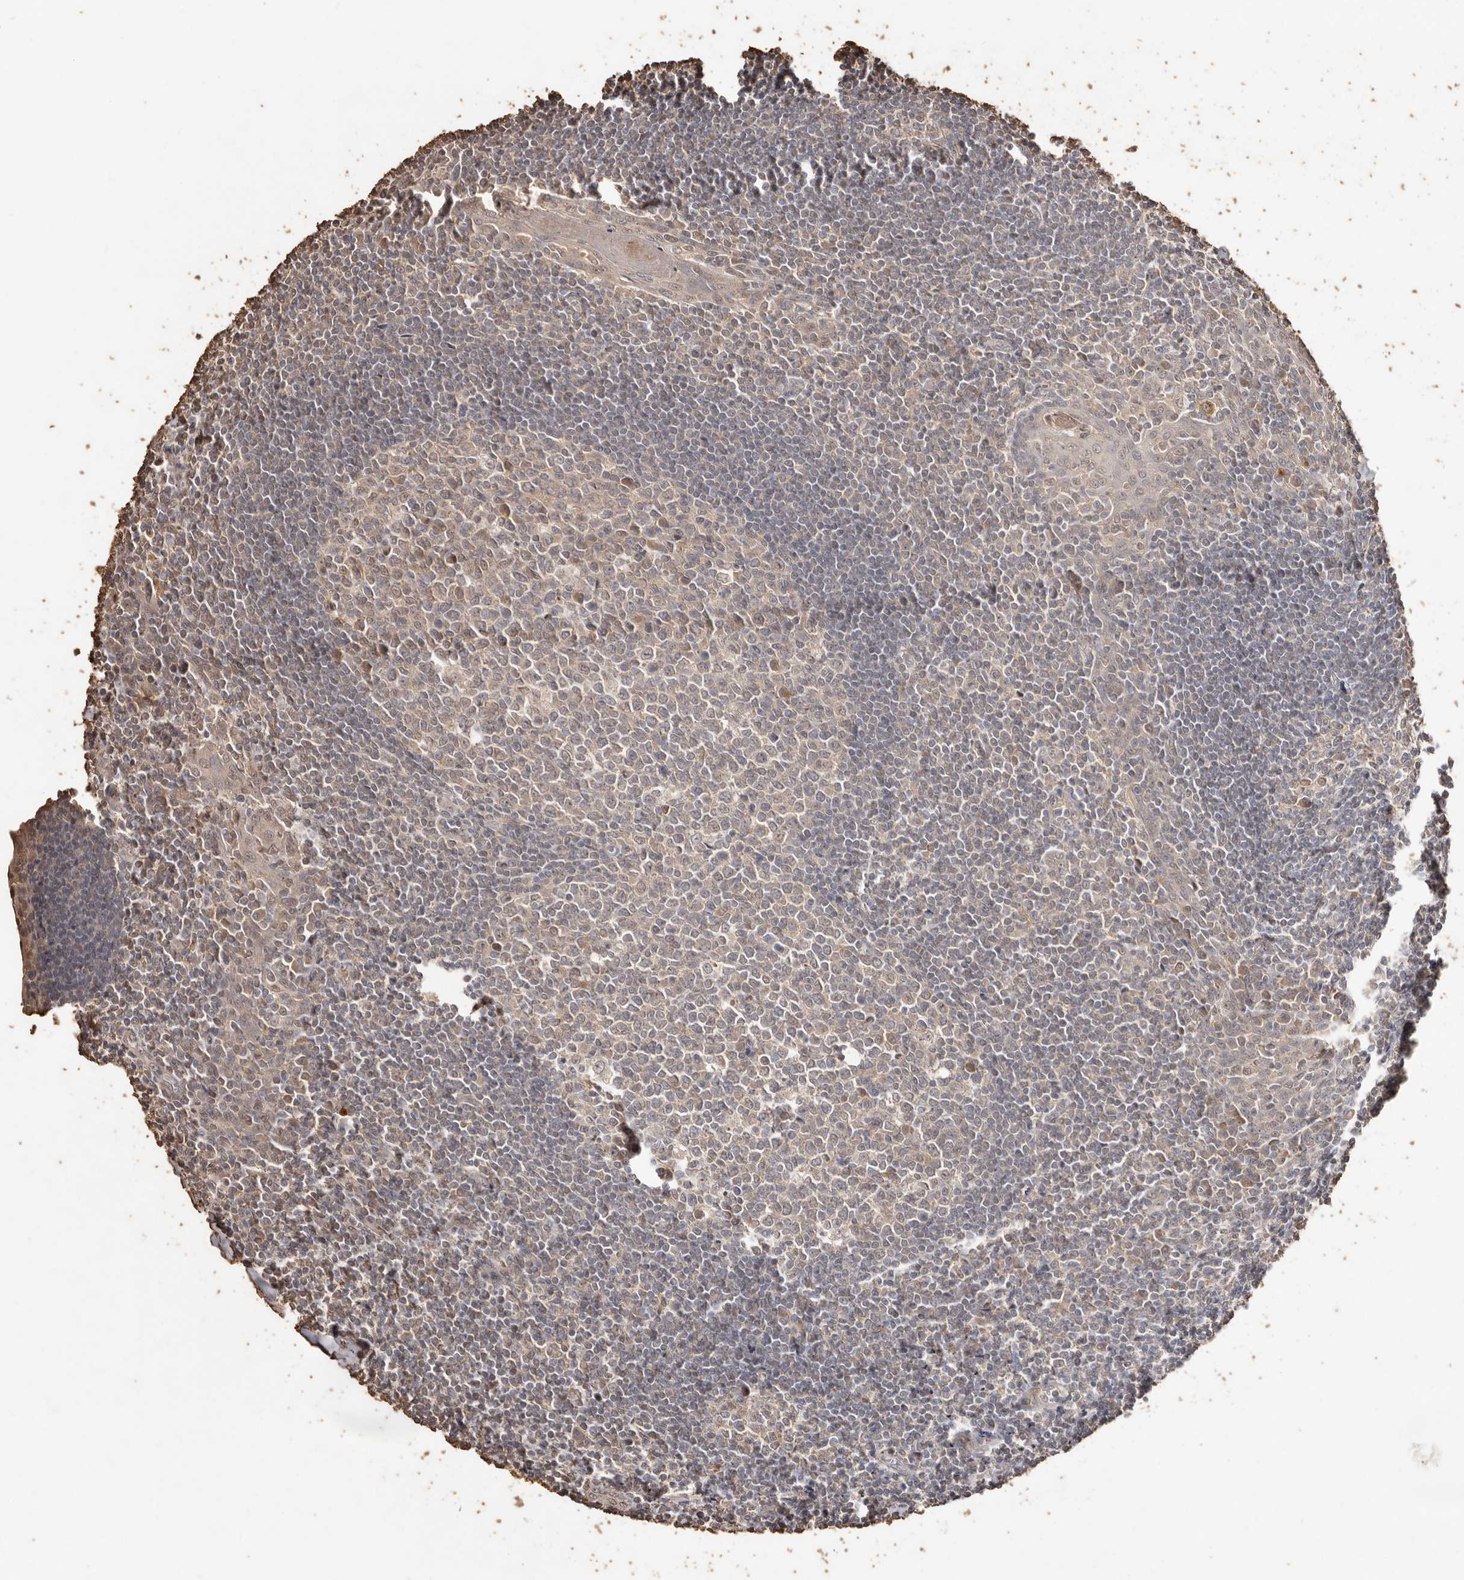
{"staining": {"intensity": "weak", "quantity": "<25%", "location": "cytoplasmic/membranous"}, "tissue": "tonsil", "cell_type": "Germinal center cells", "image_type": "normal", "snomed": [{"axis": "morphology", "description": "Normal tissue, NOS"}, {"axis": "topography", "description": "Tonsil"}], "caption": "Germinal center cells show no significant positivity in normal tonsil. The staining was performed using DAB (3,3'-diaminobenzidine) to visualize the protein expression in brown, while the nuclei were stained in blue with hematoxylin (Magnification: 20x).", "gene": "PKDCC", "patient": {"sex": "male", "age": 27}}